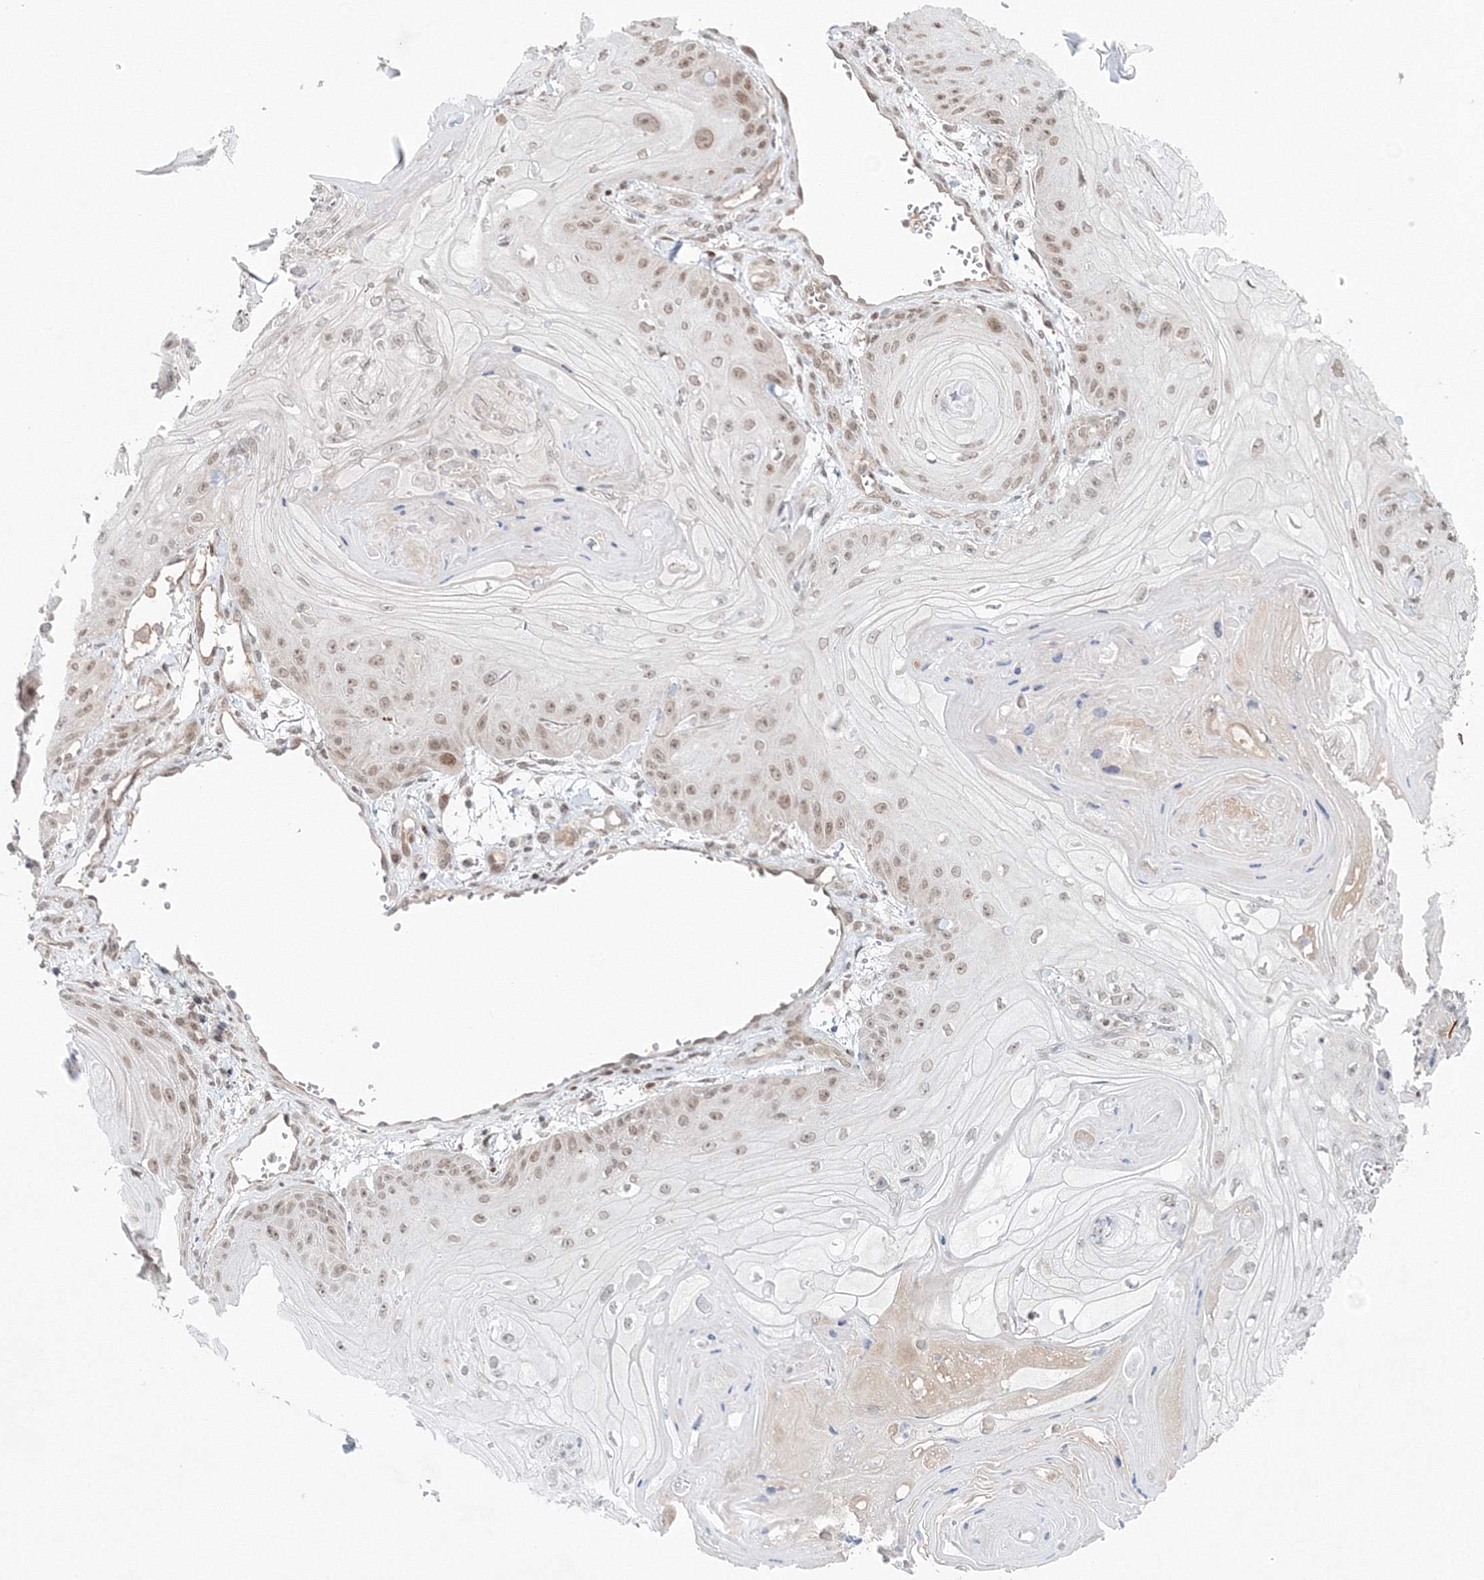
{"staining": {"intensity": "weak", "quantity": "25%-75%", "location": "nuclear"}, "tissue": "skin cancer", "cell_type": "Tumor cells", "image_type": "cancer", "snomed": [{"axis": "morphology", "description": "Squamous cell carcinoma, NOS"}, {"axis": "topography", "description": "Skin"}], "caption": "Immunohistochemical staining of skin cancer (squamous cell carcinoma) displays low levels of weak nuclear protein staining in approximately 25%-75% of tumor cells.", "gene": "NOA1", "patient": {"sex": "male", "age": 74}}